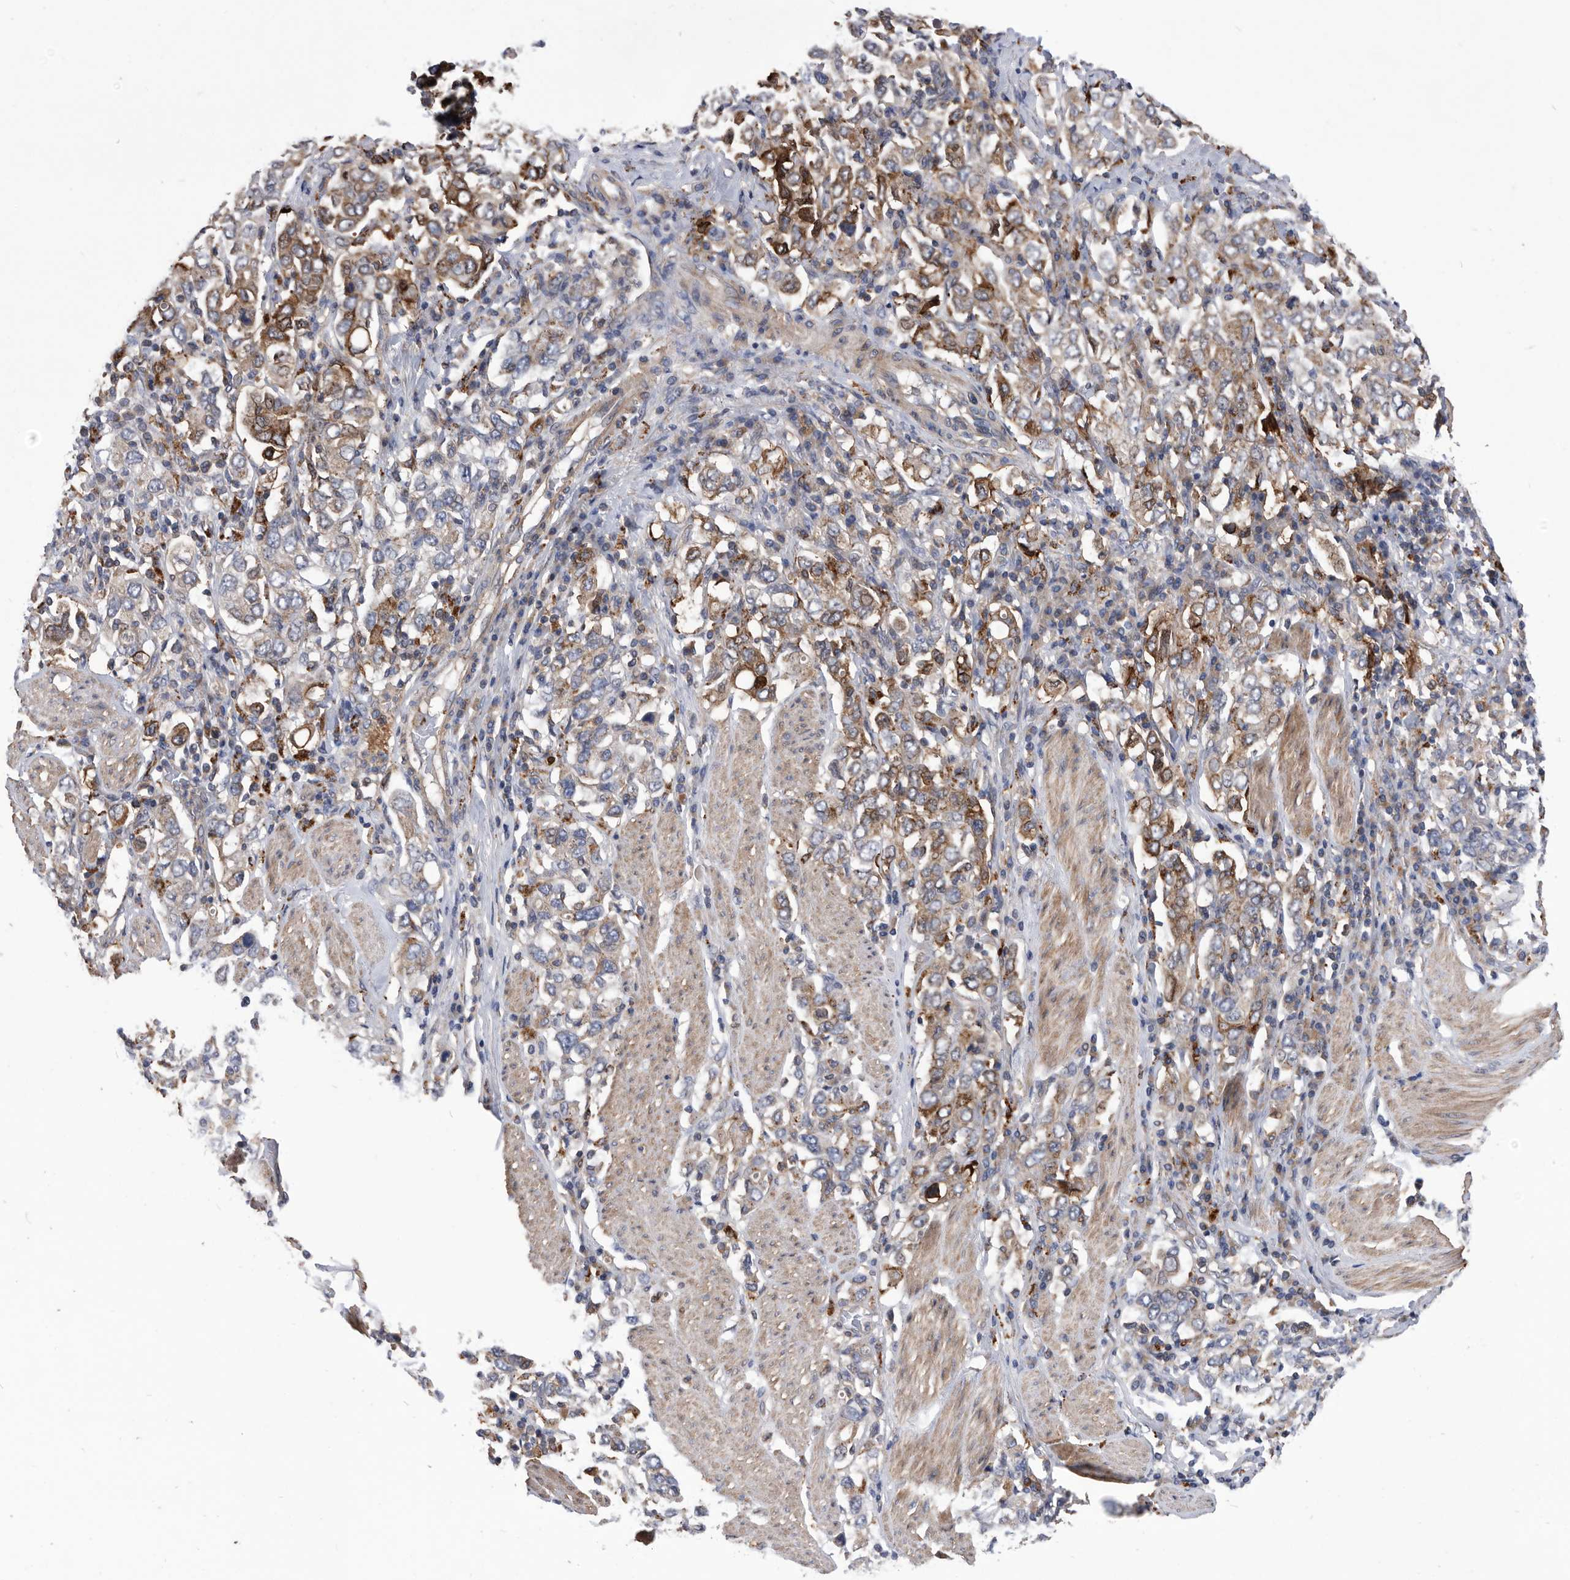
{"staining": {"intensity": "moderate", "quantity": ">75%", "location": "cytoplasmic/membranous"}, "tissue": "stomach cancer", "cell_type": "Tumor cells", "image_type": "cancer", "snomed": [{"axis": "morphology", "description": "Adenocarcinoma, NOS"}, {"axis": "topography", "description": "Stomach, upper"}], "caption": "The micrograph demonstrates a brown stain indicating the presence of a protein in the cytoplasmic/membranous of tumor cells in stomach adenocarcinoma. The staining was performed using DAB to visualize the protein expression in brown, while the nuclei were stained in blue with hematoxylin (Magnification: 20x).", "gene": "BAIAP3", "patient": {"sex": "male", "age": 62}}